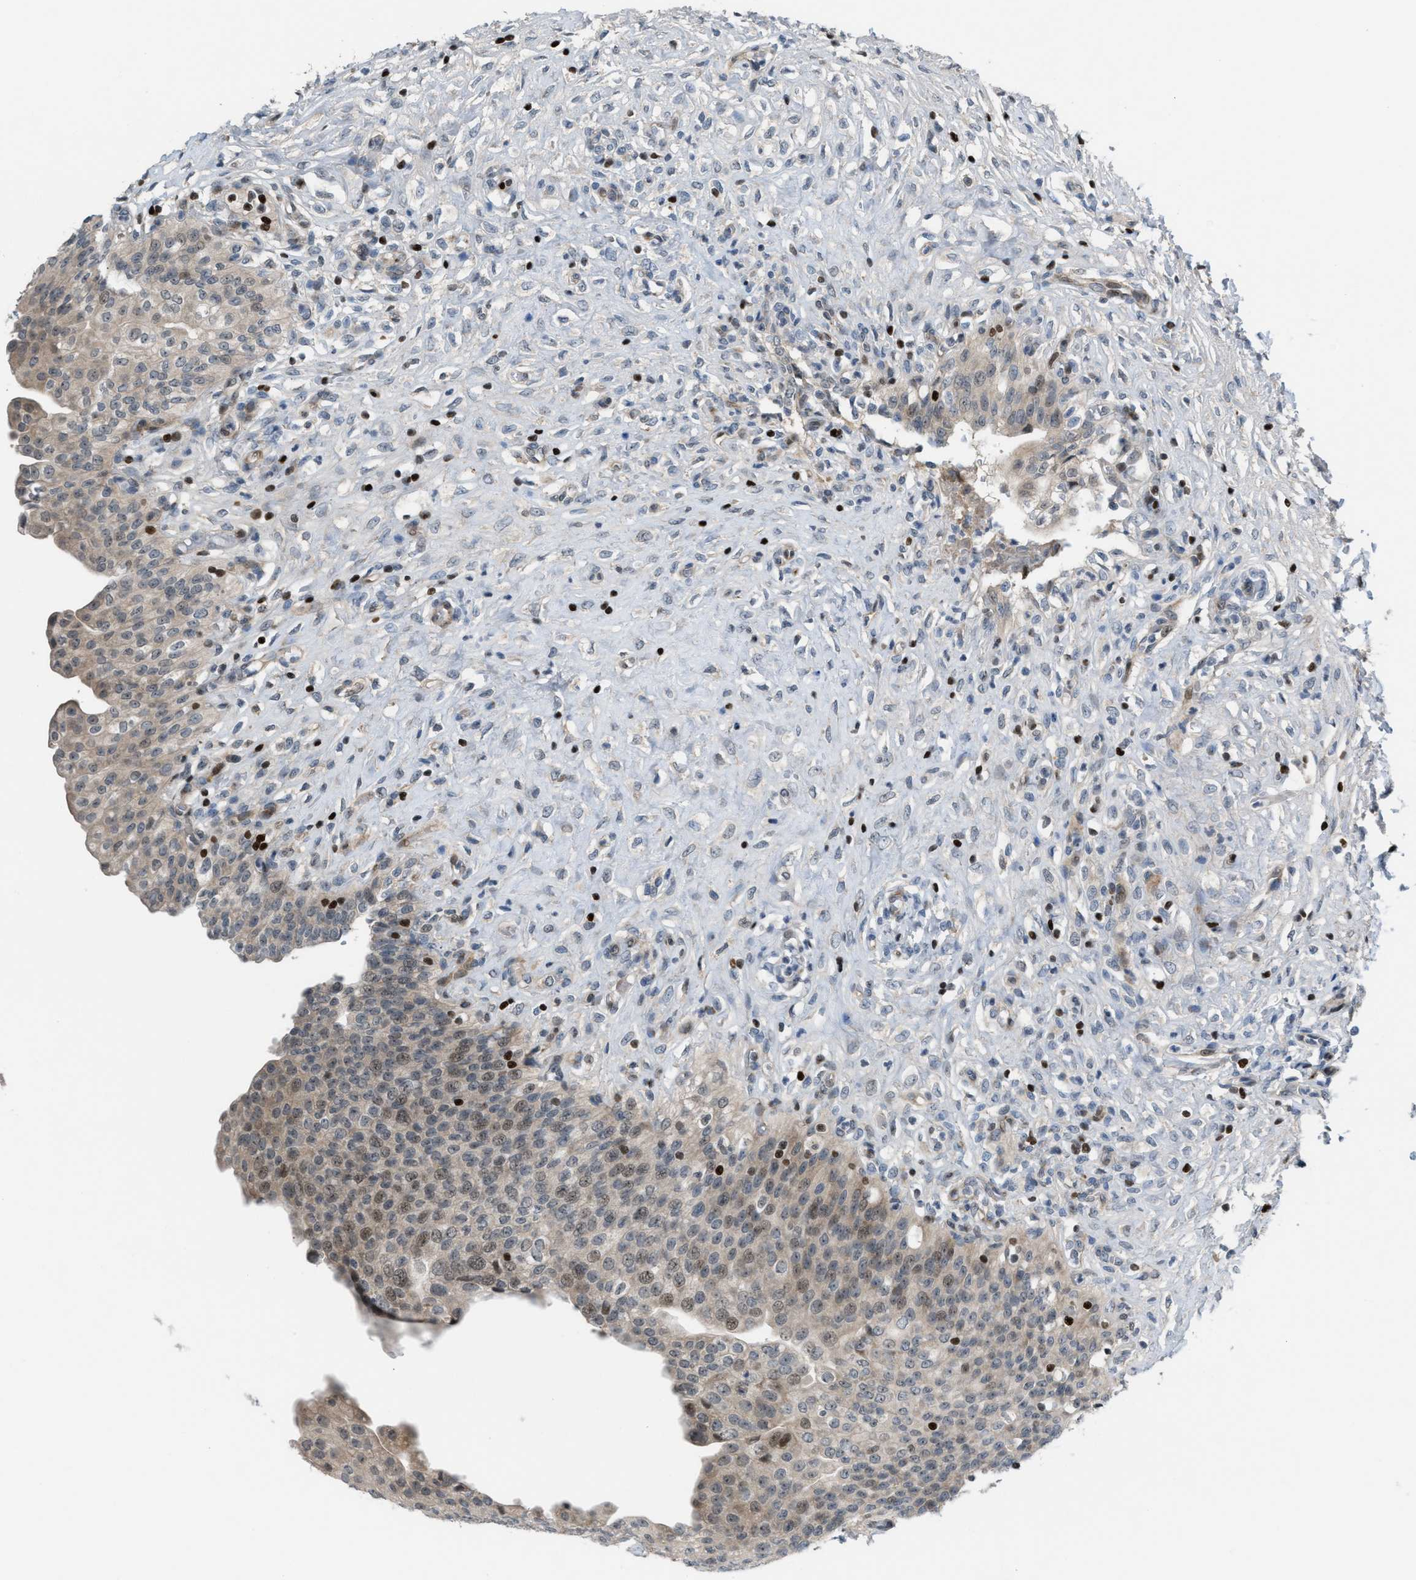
{"staining": {"intensity": "weak", "quantity": ">75%", "location": "cytoplasmic/membranous,nuclear"}, "tissue": "urinary bladder", "cell_type": "Urothelial cells", "image_type": "normal", "snomed": [{"axis": "morphology", "description": "Urothelial carcinoma, High grade"}, {"axis": "topography", "description": "Urinary bladder"}], "caption": "A photomicrograph showing weak cytoplasmic/membranous,nuclear positivity in about >75% of urothelial cells in unremarkable urinary bladder, as visualized by brown immunohistochemical staining.", "gene": "ZNF276", "patient": {"sex": "male", "age": 46}}